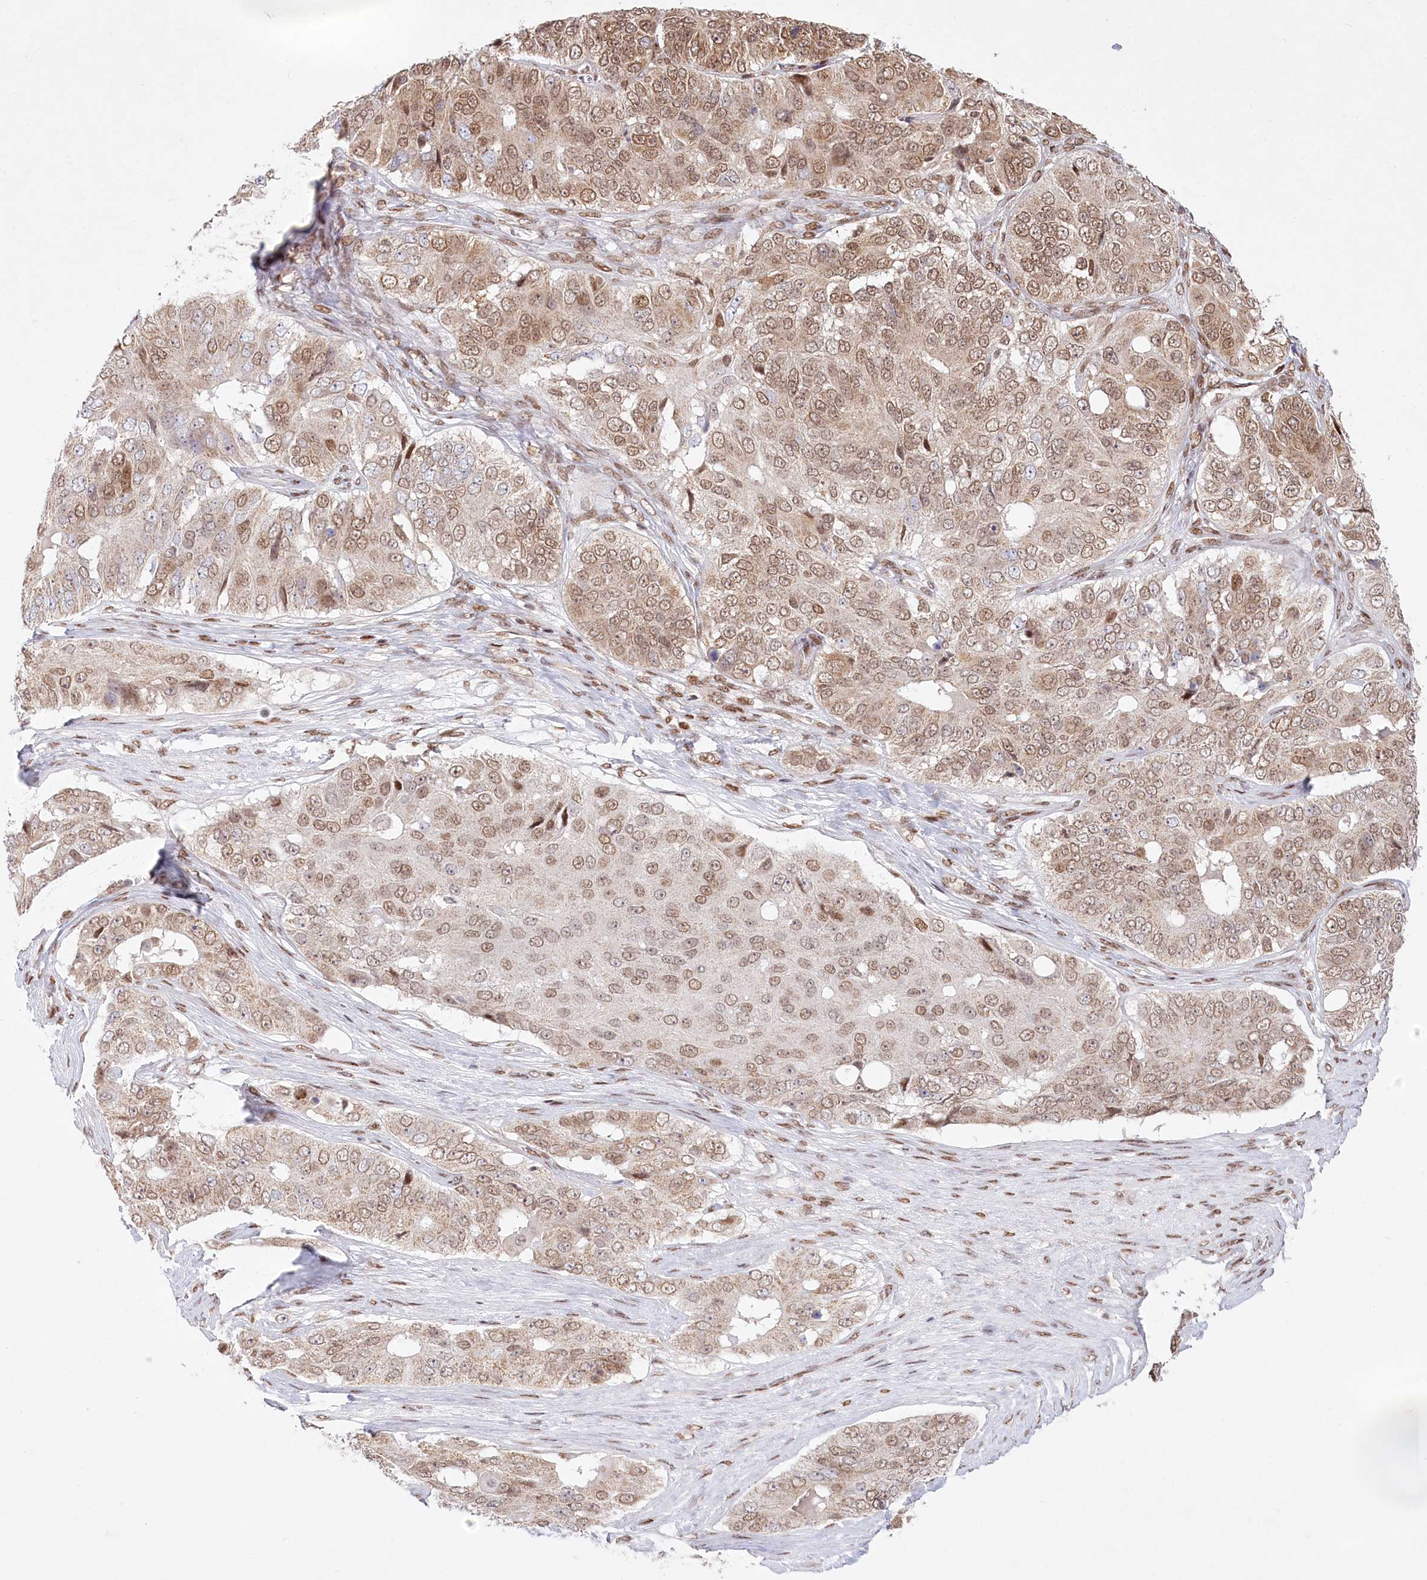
{"staining": {"intensity": "weak", "quantity": ">75%", "location": "cytoplasmic/membranous,nuclear"}, "tissue": "ovarian cancer", "cell_type": "Tumor cells", "image_type": "cancer", "snomed": [{"axis": "morphology", "description": "Carcinoma, endometroid"}, {"axis": "topography", "description": "Ovary"}], "caption": "Immunohistochemical staining of human endometroid carcinoma (ovarian) exhibits low levels of weak cytoplasmic/membranous and nuclear protein staining in approximately >75% of tumor cells. The staining was performed using DAB to visualize the protein expression in brown, while the nuclei were stained in blue with hematoxylin (Magnification: 20x).", "gene": "PYURF", "patient": {"sex": "female", "age": 51}}